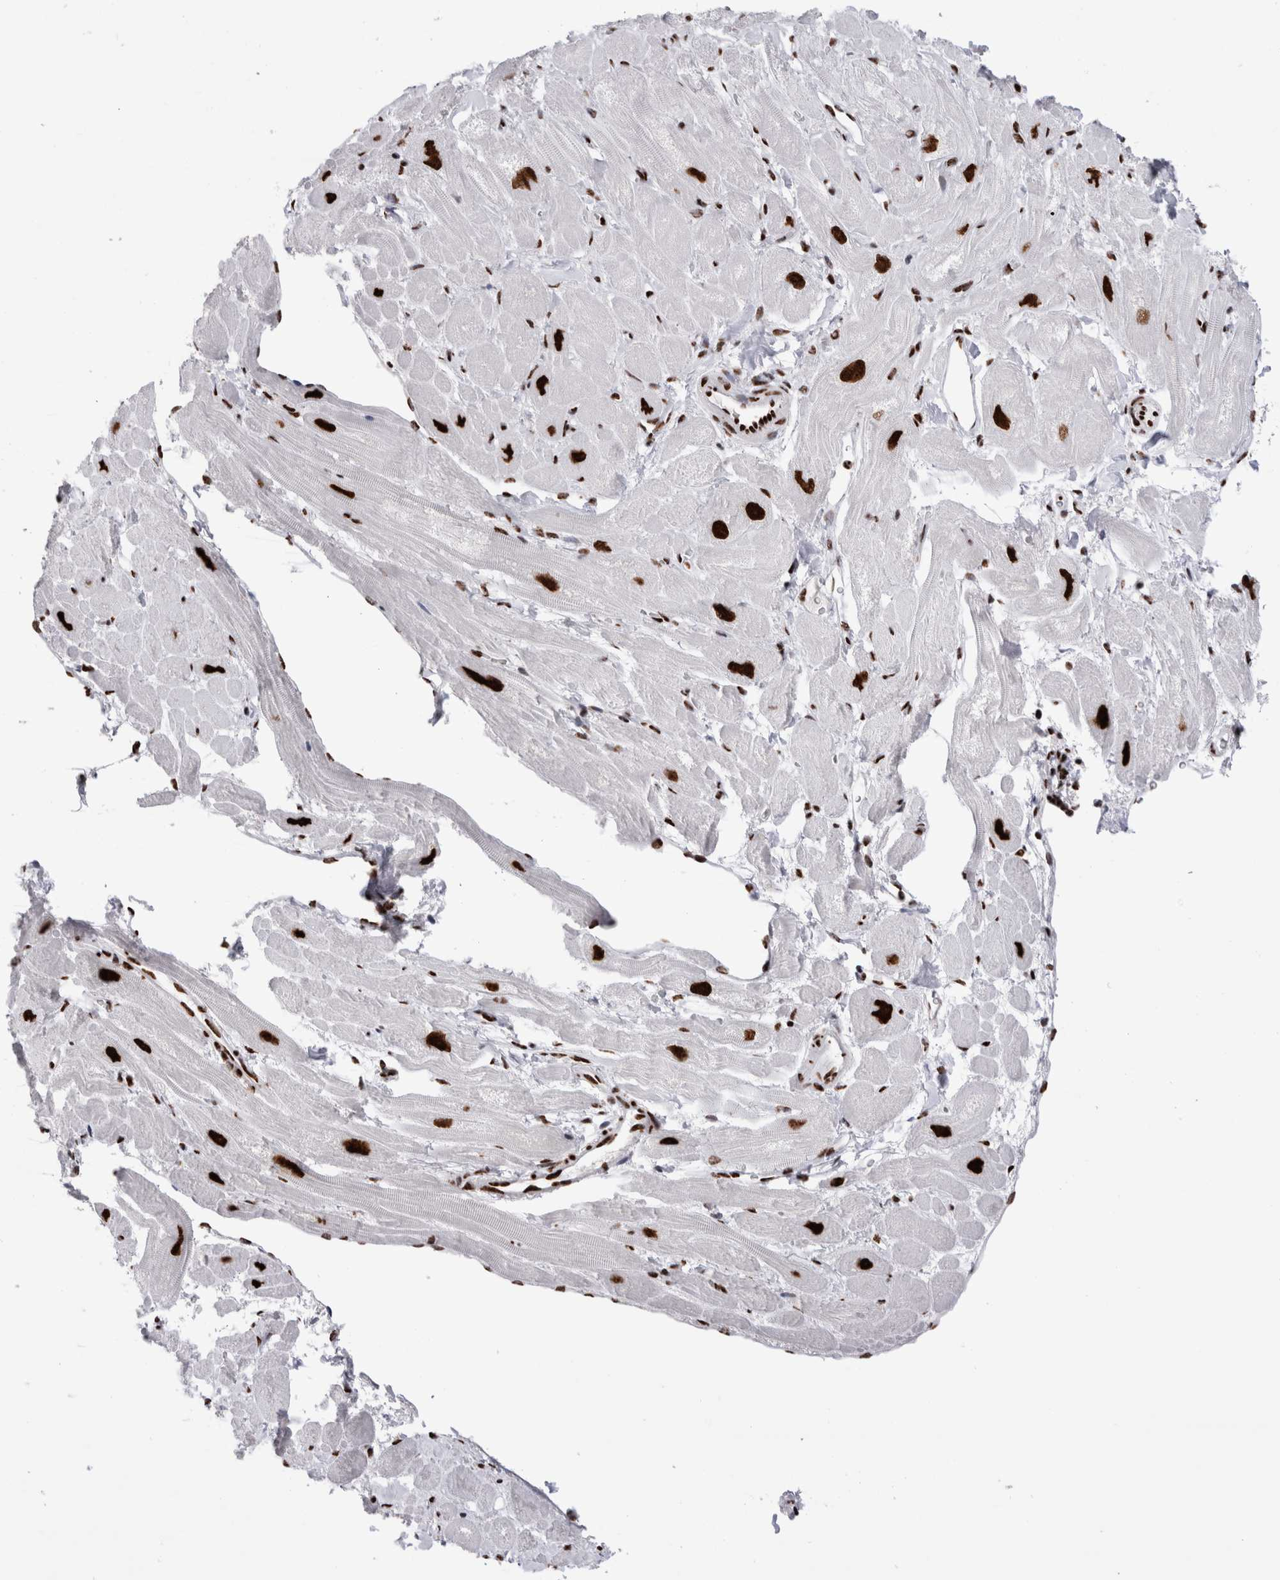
{"staining": {"intensity": "strong", "quantity": "<25%", "location": "nuclear"}, "tissue": "heart muscle", "cell_type": "Cardiomyocytes", "image_type": "normal", "snomed": [{"axis": "morphology", "description": "Normal tissue, NOS"}, {"axis": "topography", "description": "Heart"}], "caption": "Protein analysis of benign heart muscle shows strong nuclear expression in approximately <25% of cardiomyocytes.", "gene": "RBM6", "patient": {"sex": "male", "age": 49}}